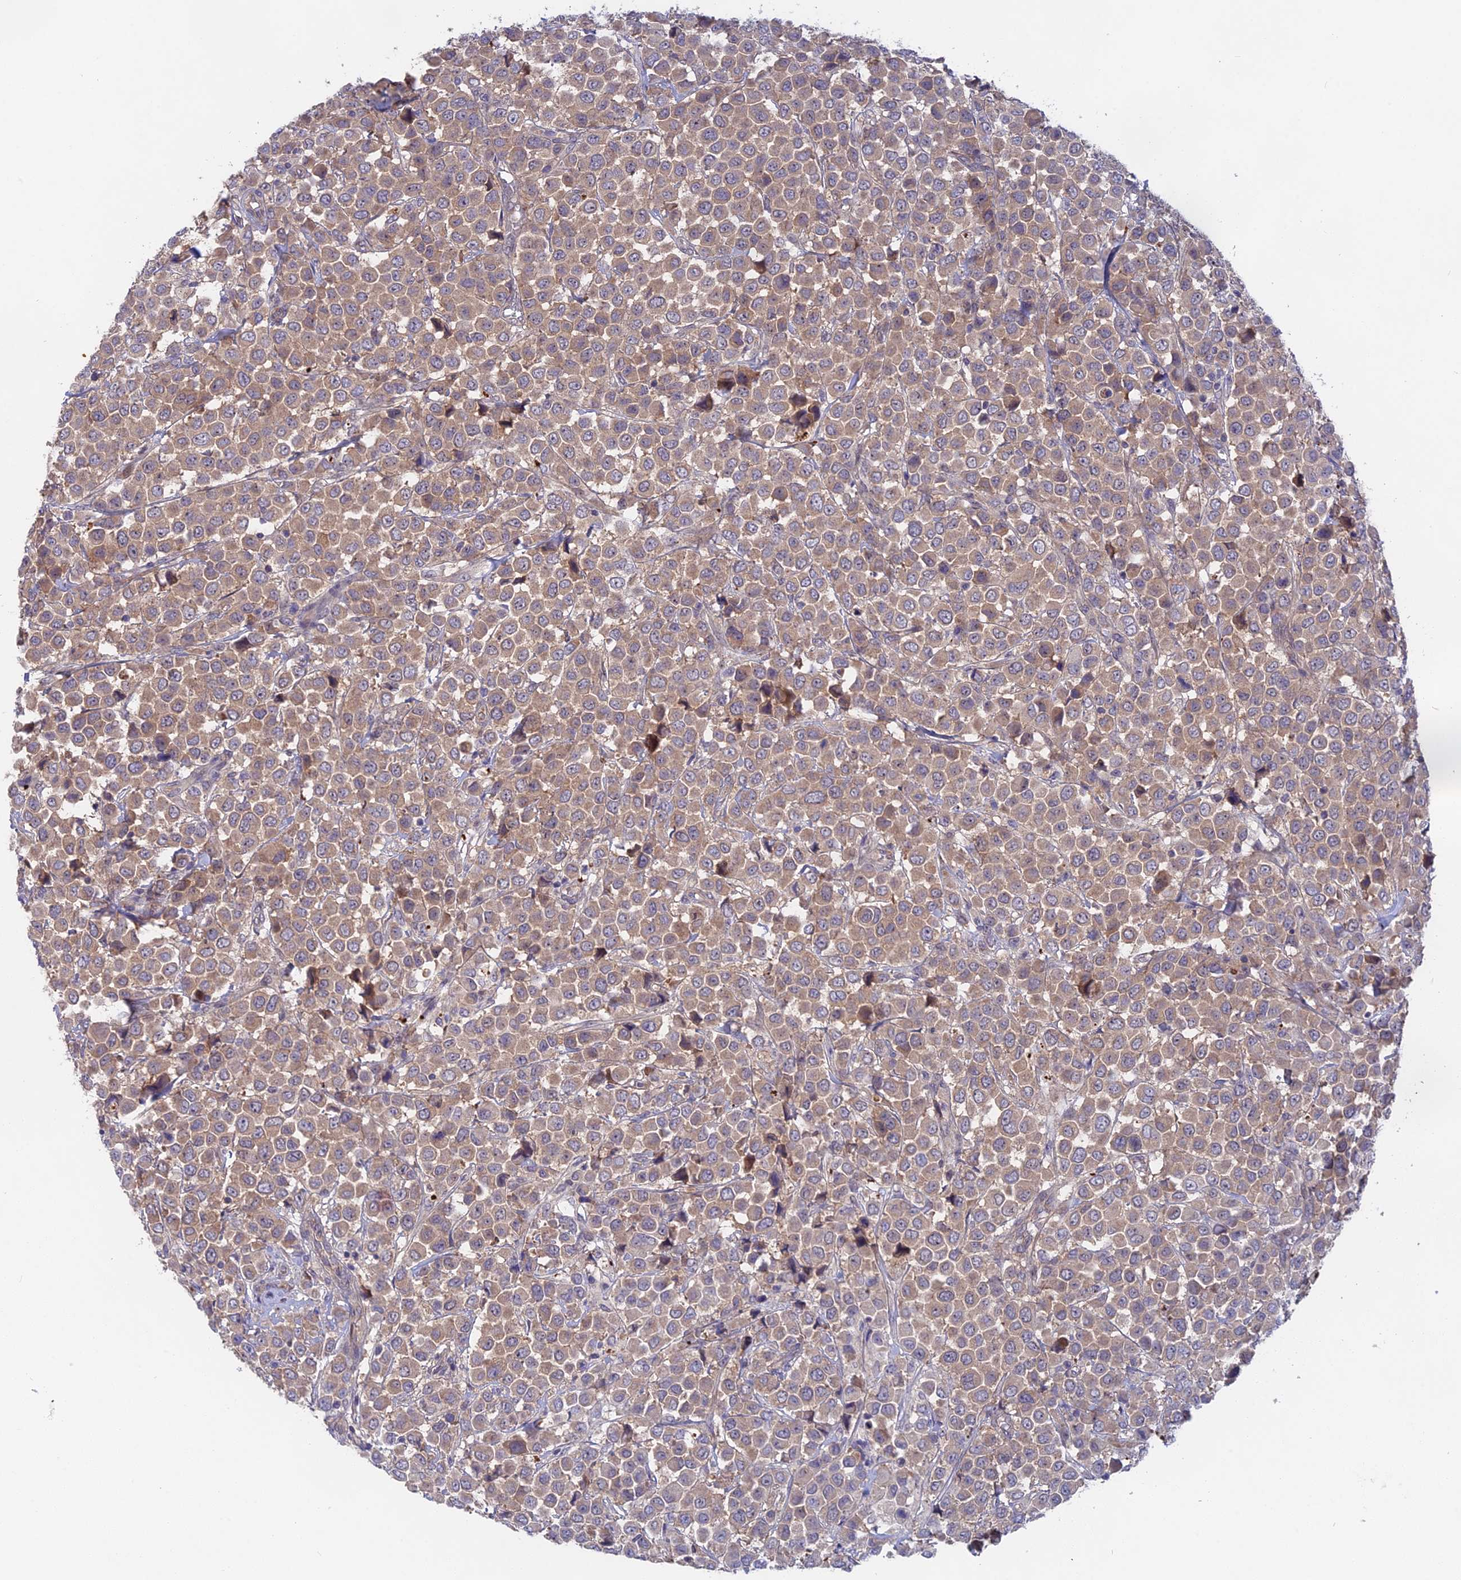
{"staining": {"intensity": "moderate", "quantity": ">75%", "location": "cytoplasmic/membranous"}, "tissue": "breast cancer", "cell_type": "Tumor cells", "image_type": "cancer", "snomed": [{"axis": "morphology", "description": "Duct carcinoma"}, {"axis": "topography", "description": "Breast"}], "caption": "Protein expression analysis of invasive ductal carcinoma (breast) demonstrates moderate cytoplasmic/membranous positivity in approximately >75% of tumor cells.", "gene": "TENT4B", "patient": {"sex": "female", "age": 61}}